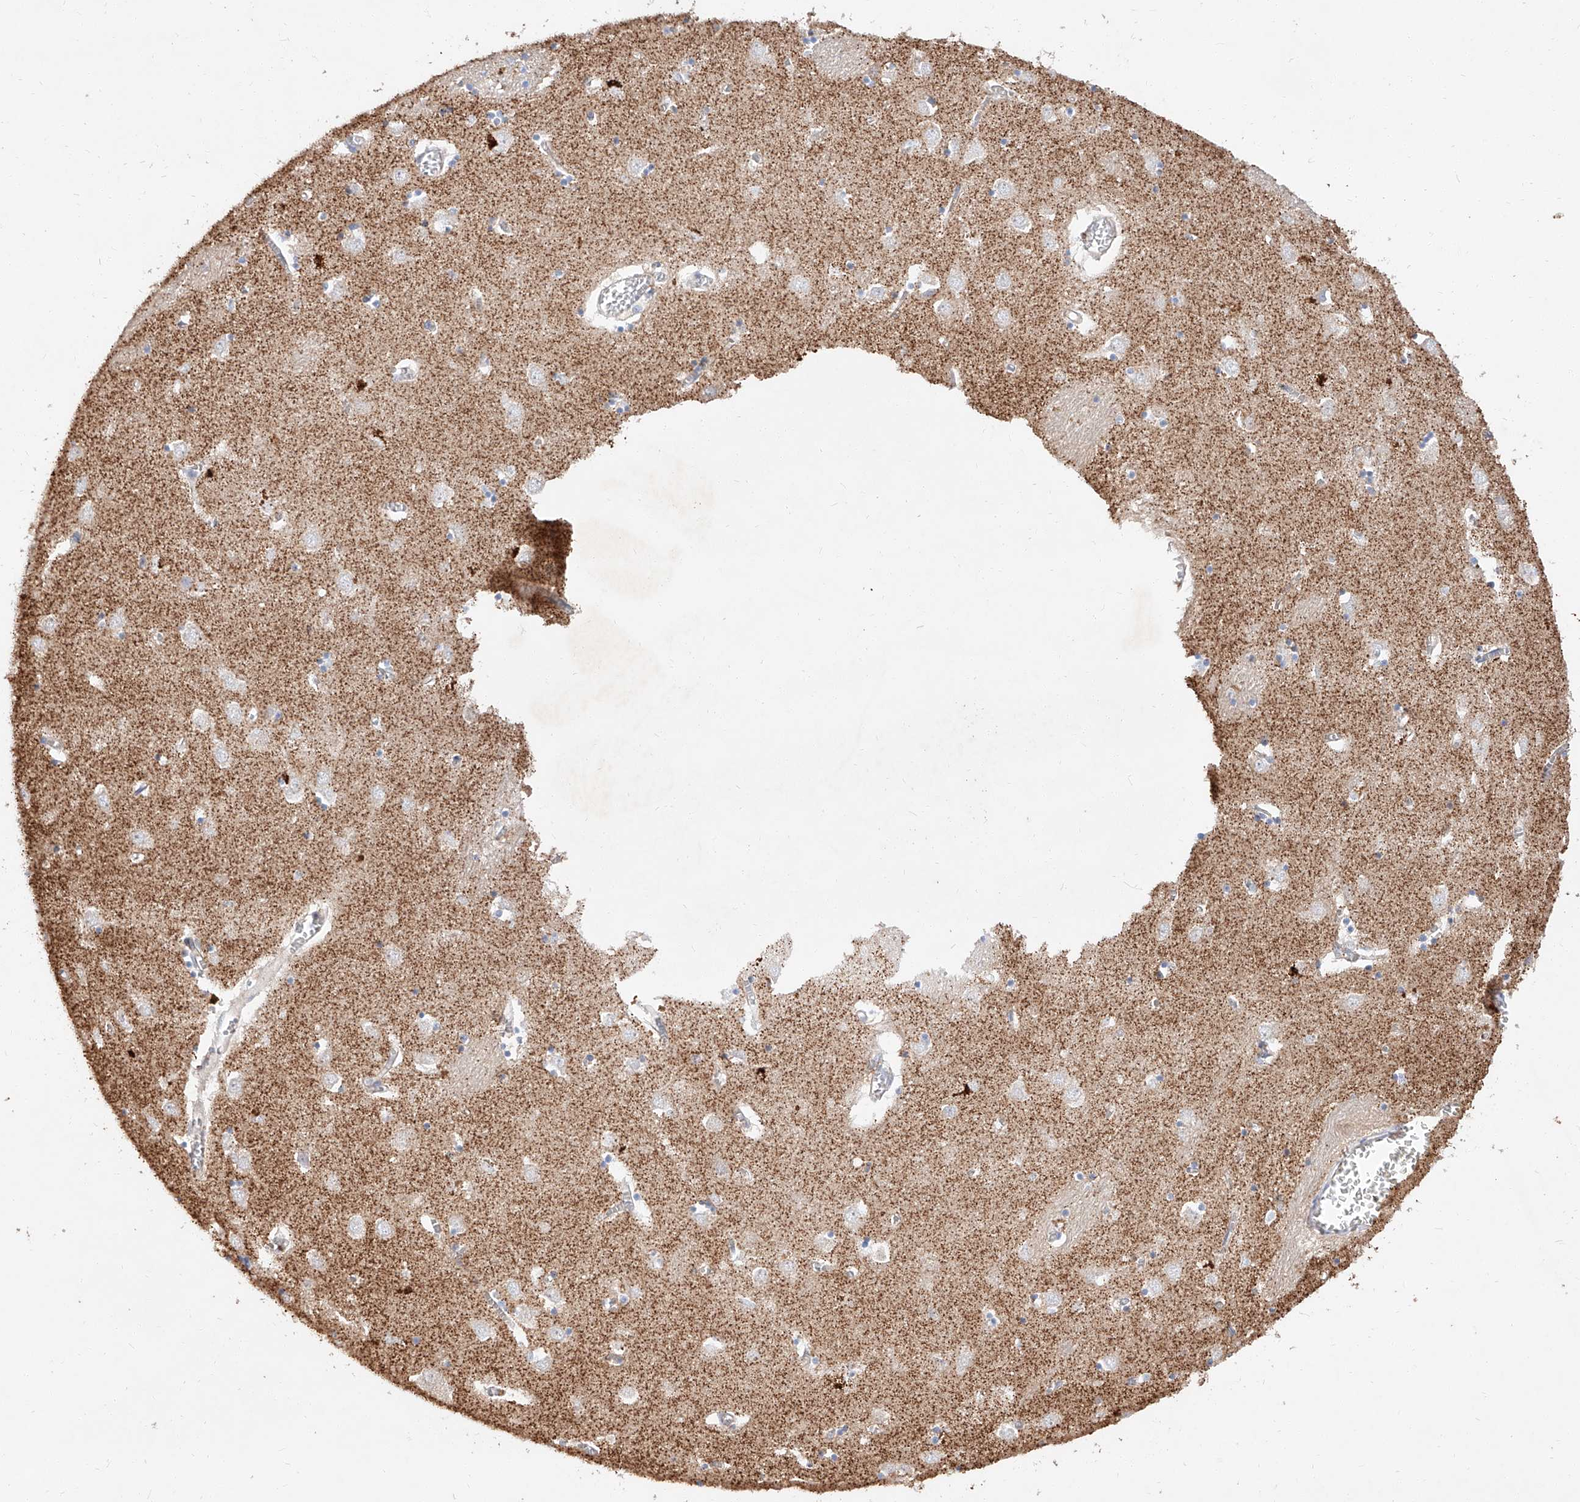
{"staining": {"intensity": "weak", "quantity": "25%-75%", "location": "cytoplasmic/membranous"}, "tissue": "caudate", "cell_type": "Glial cells", "image_type": "normal", "snomed": [{"axis": "morphology", "description": "Normal tissue, NOS"}, {"axis": "topography", "description": "Lateral ventricle wall"}], "caption": "Human caudate stained with a brown dye shows weak cytoplasmic/membranous positive expression in approximately 25%-75% of glial cells.", "gene": "DIRAS3", "patient": {"sex": "male", "age": 70}}